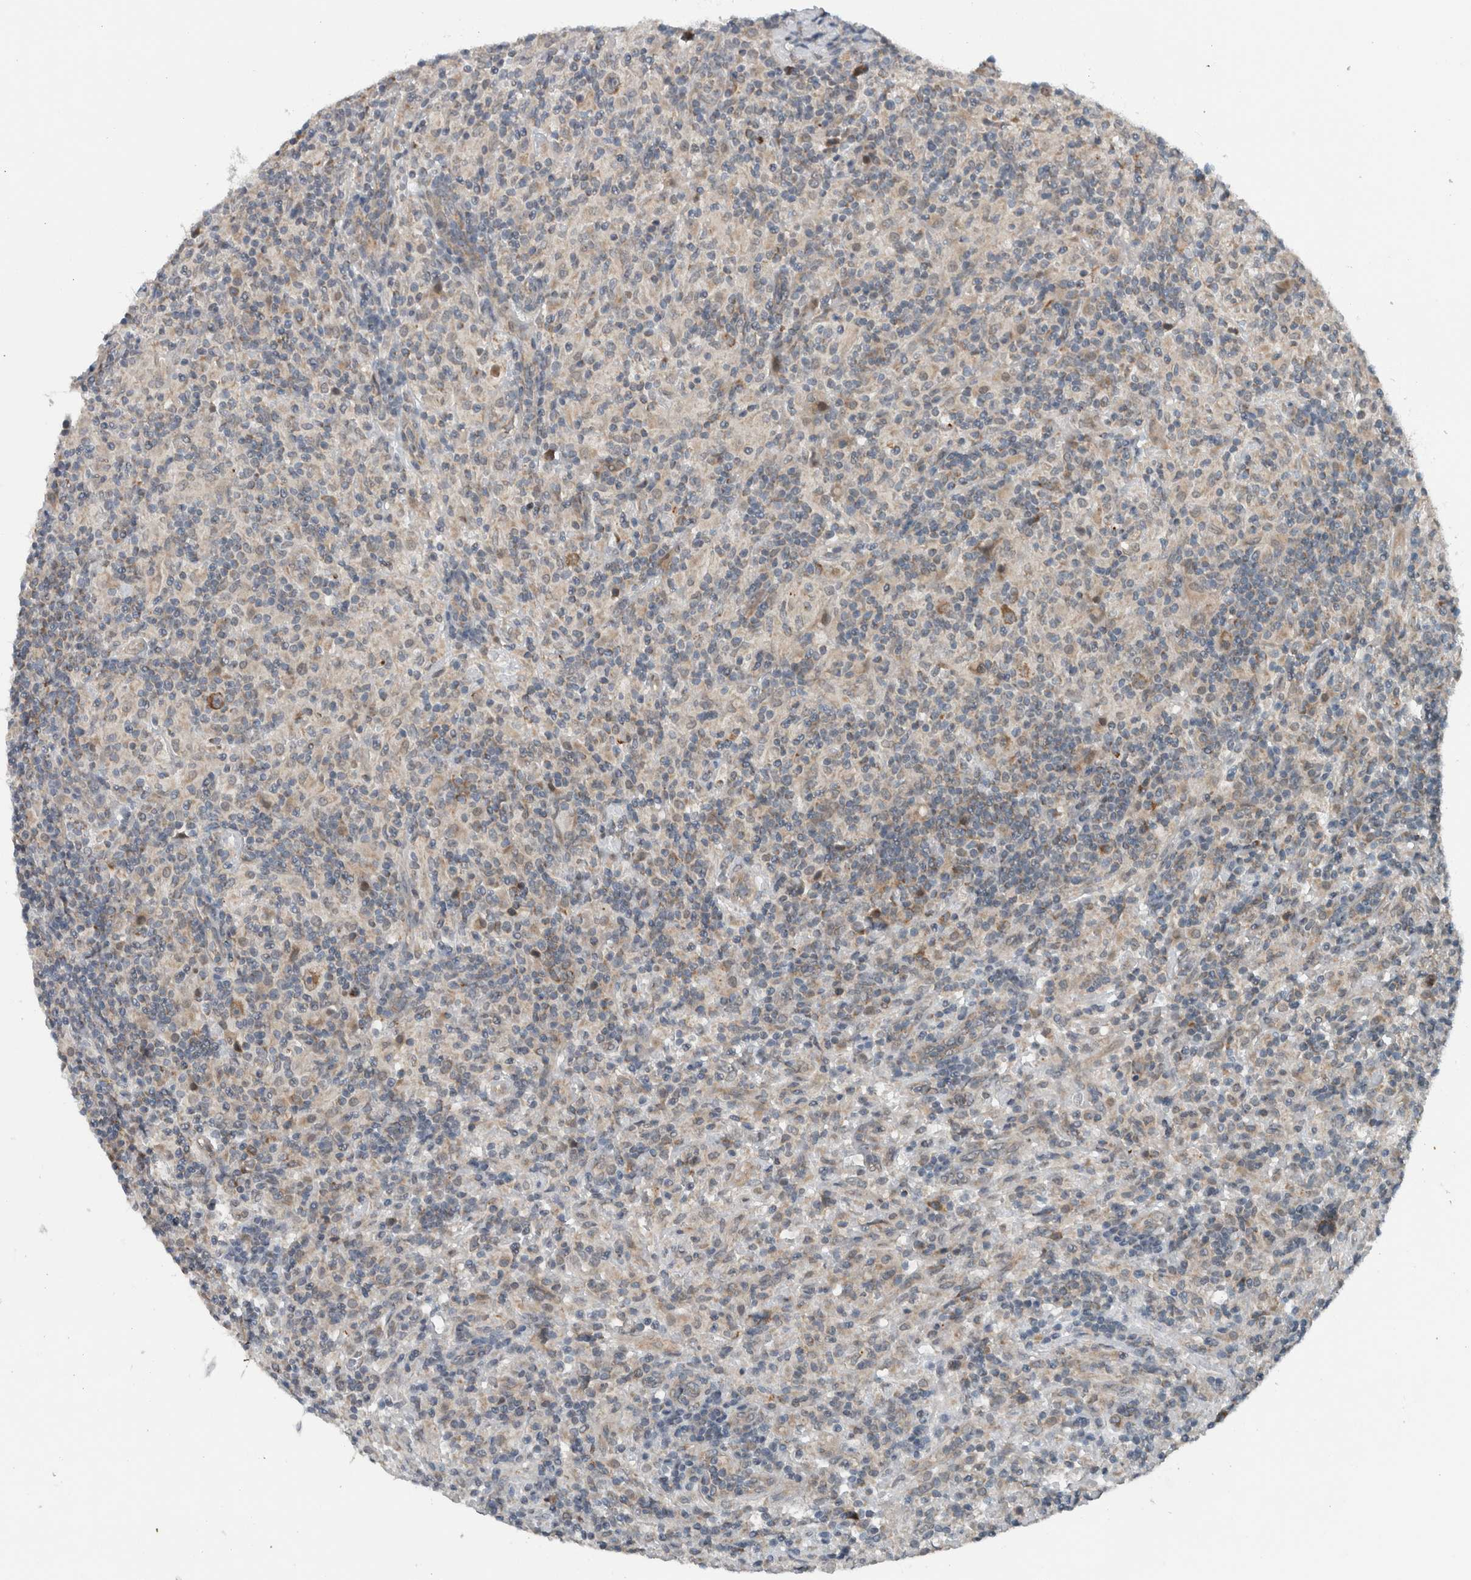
{"staining": {"intensity": "weak", "quantity": ">75%", "location": "cytoplasmic/membranous"}, "tissue": "lymphoma", "cell_type": "Tumor cells", "image_type": "cancer", "snomed": [{"axis": "morphology", "description": "Hodgkin's disease, NOS"}, {"axis": "topography", "description": "Lymph node"}], "caption": "Human Hodgkin's disease stained with a protein marker reveals weak staining in tumor cells.", "gene": "GBA2", "patient": {"sex": "male", "age": 70}}